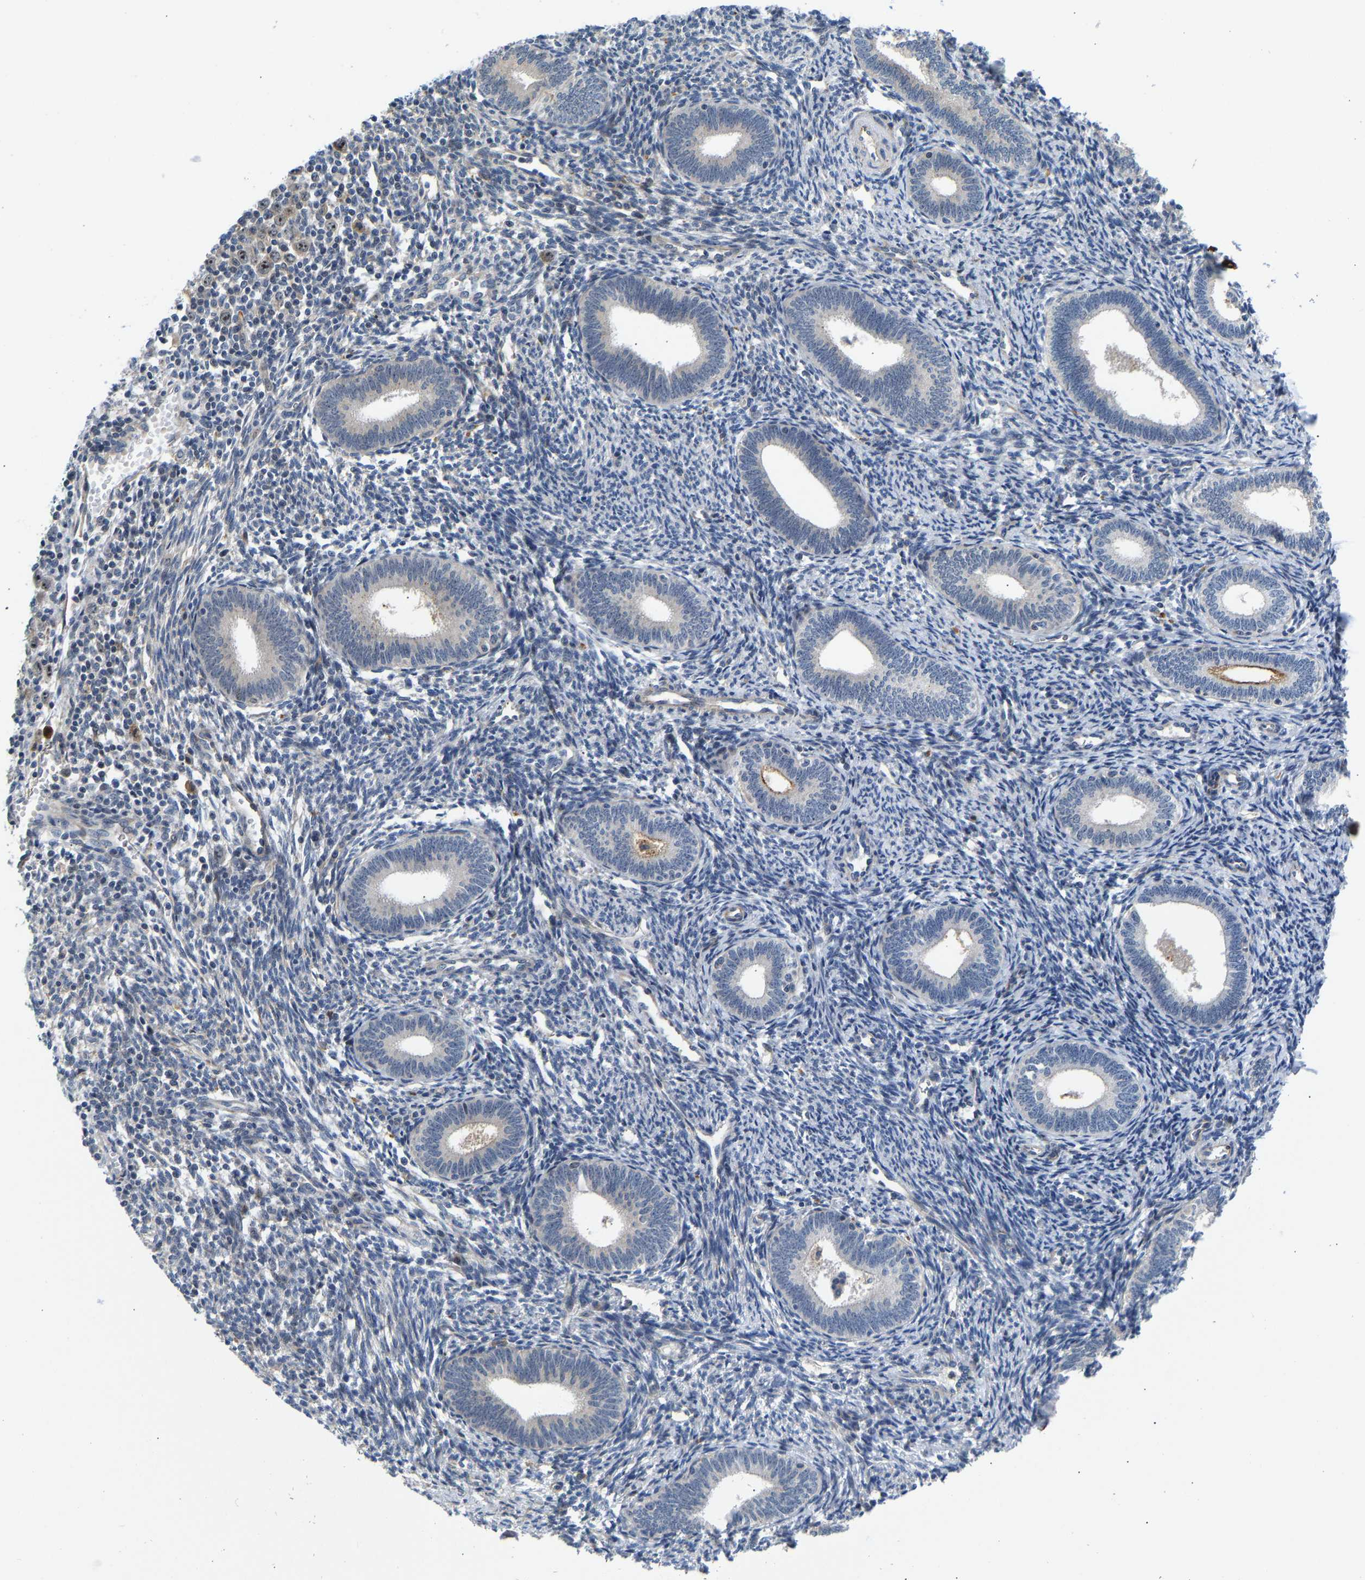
{"staining": {"intensity": "moderate", "quantity": "<25%", "location": "cytoplasmic/membranous"}, "tissue": "endometrium", "cell_type": "Cells in endometrial stroma", "image_type": "normal", "snomed": [{"axis": "morphology", "description": "Normal tissue, NOS"}, {"axis": "topography", "description": "Endometrium"}], "caption": "Protein expression analysis of unremarkable human endometrium reveals moderate cytoplasmic/membranous positivity in approximately <25% of cells in endometrial stroma. The protein of interest is shown in brown color, while the nuclei are stained blue.", "gene": "RESF1", "patient": {"sex": "female", "age": 41}}